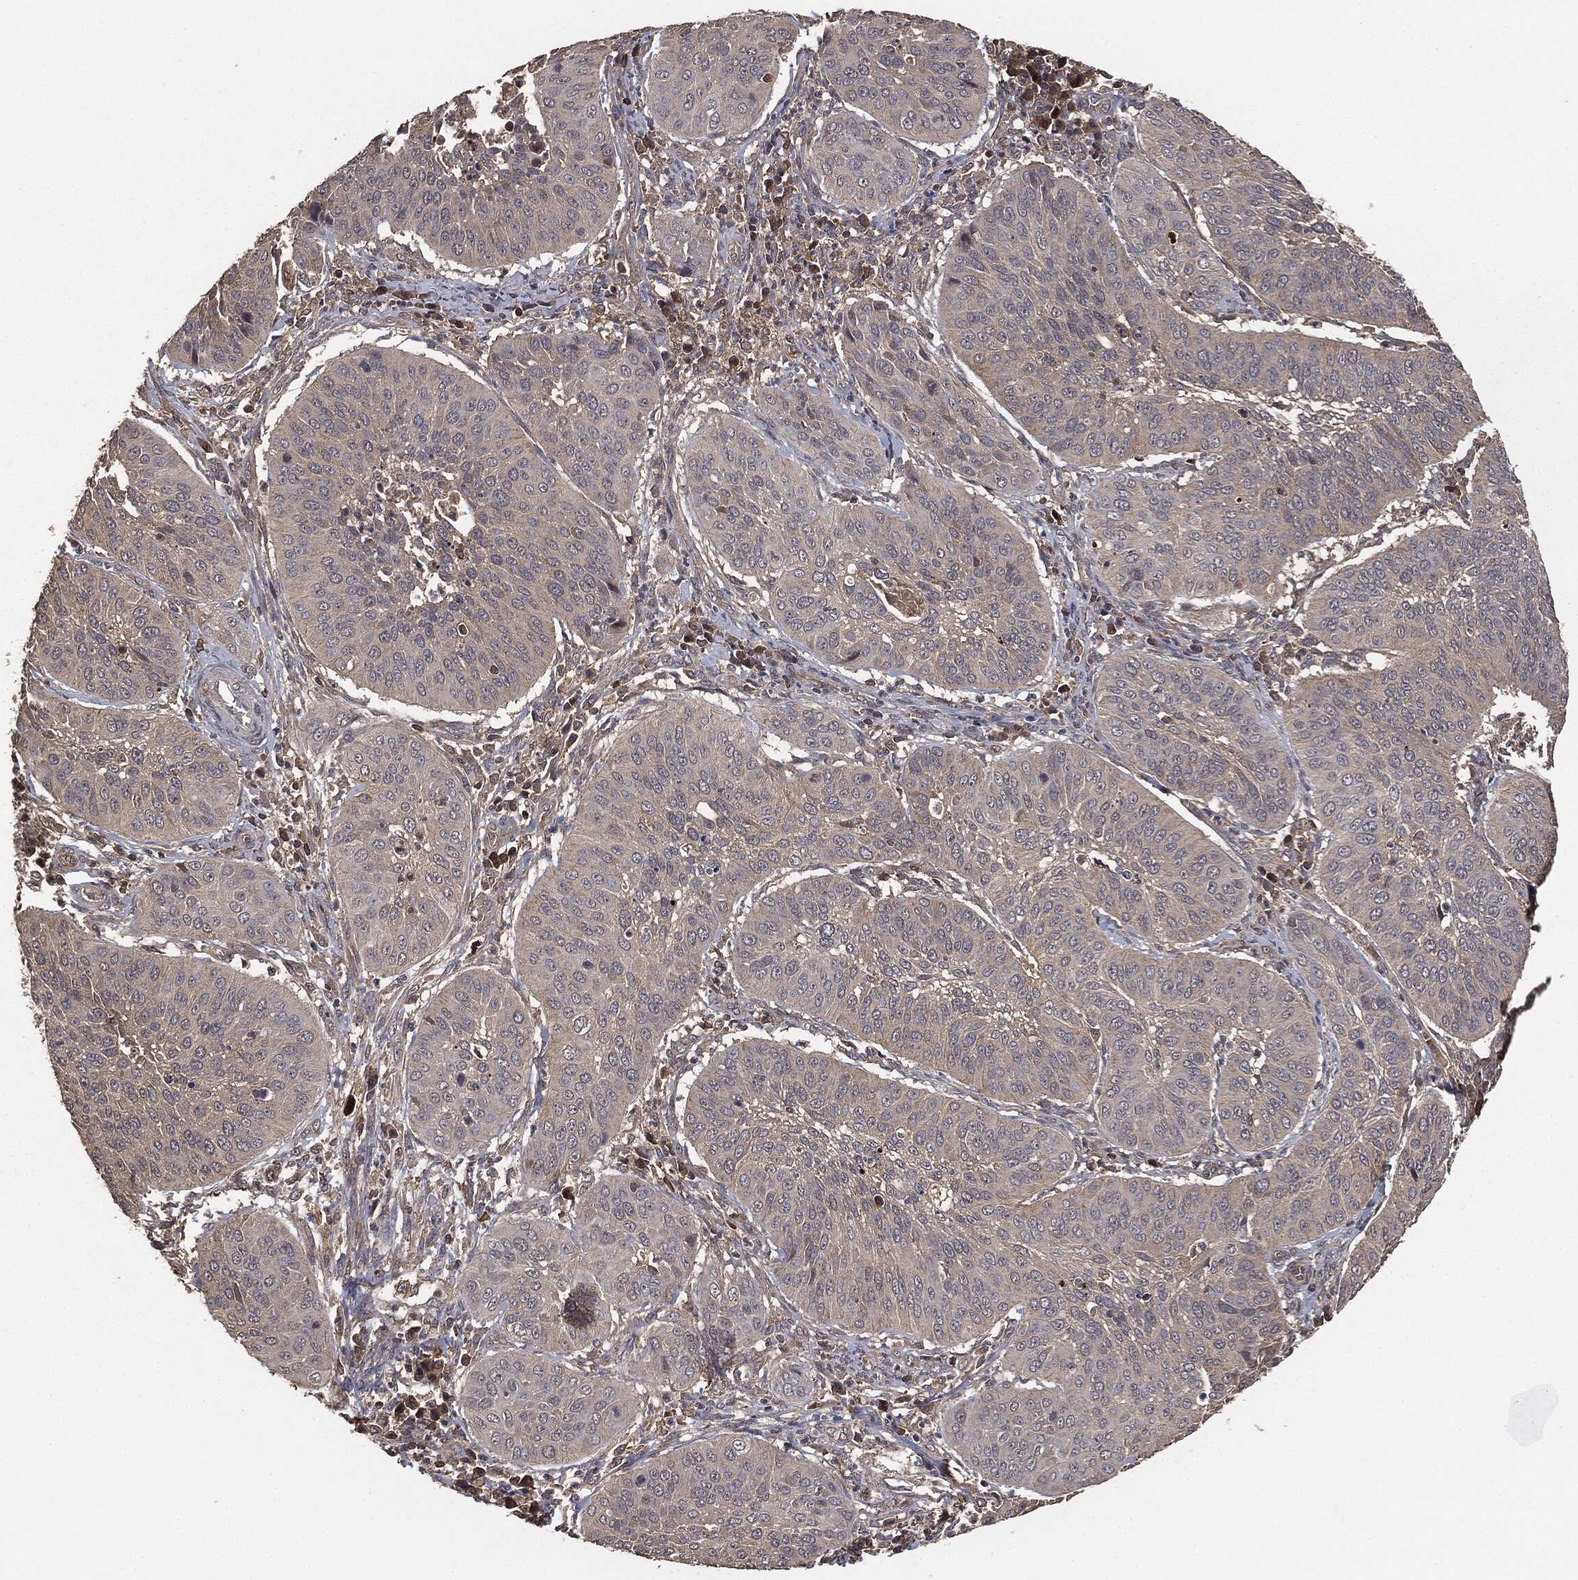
{"staining": {"intensity": "negative", "quantity": "none", "location": "none"}, "tissue": "cervical cancer", "cell_type": "Tumor cells", "image_type": "cancer", "snomed": [{"axis": "morphology", "description": "Normal tissue, NOS"}, {"axis": "morphology", "description": "Squamous cell carcinoma, NOS"}, {"axis": "topography", "description": "Cervix"}], "caption": "High magnification brightfield microscopy of squamous cell carcinoma (cervical) stained with DAB (3,3'-diaminobenzidine) (brown) and counterstained with hematoxylin (blue): tumor cells show no significant positivity. The staining is performed using DAB (3,3'-diaminobenzidine) brown chromogen with nuclei counter-stained in using hematoxylin.", "gene": "ERBIN", "patient": {"sex": "female", "age": 39}}